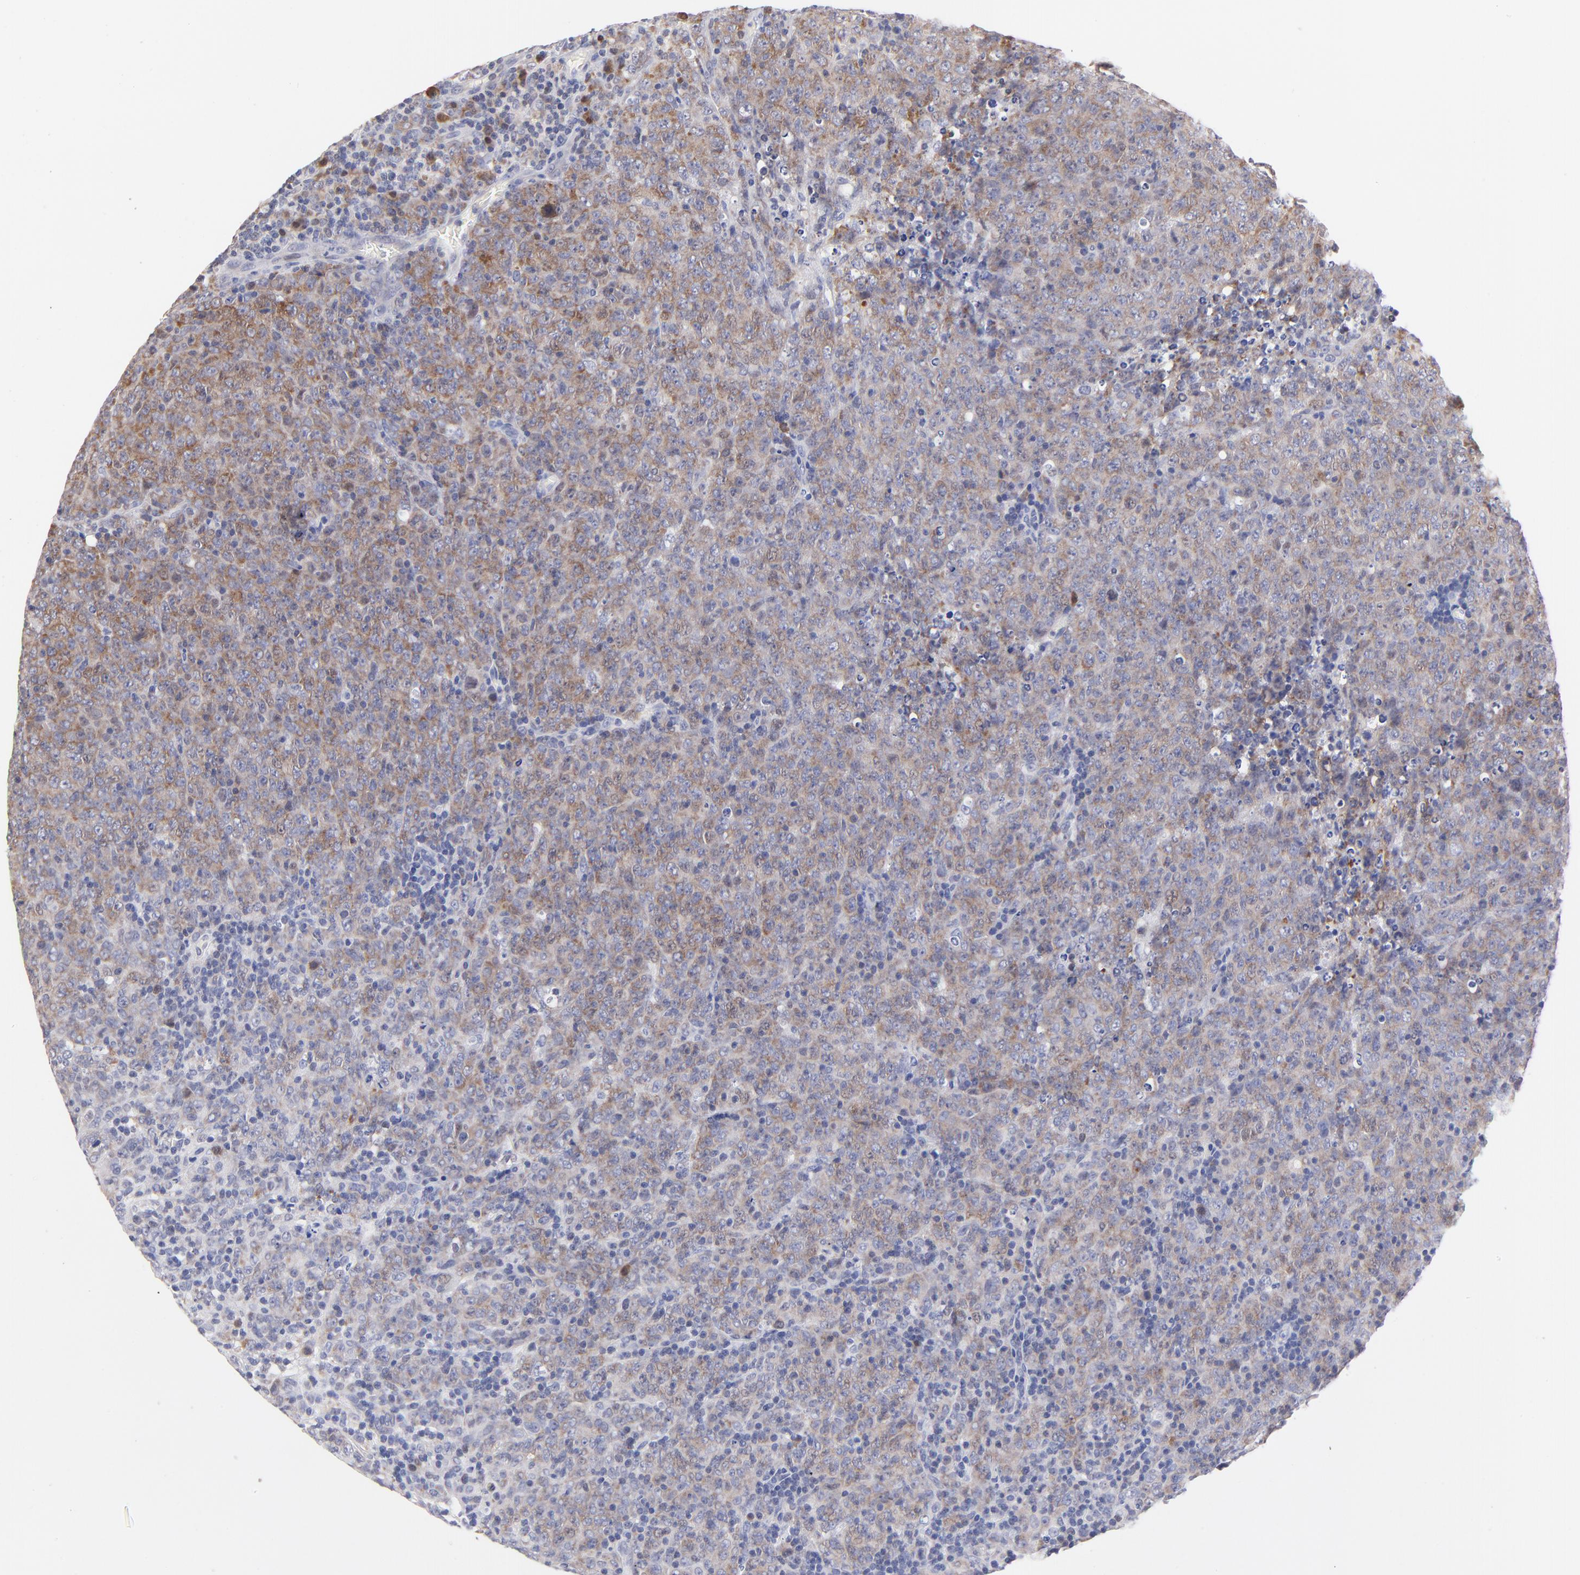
{"staining": {"intensity": "moderate", "quantity": ">75%", "location": "cytoplasmic/membranous"}, "tissue": "lymphoma", "cell_type": "Tumor cells", "image_type": "cancer", "snomed": [{"axis": "morphology", "description": "Malignant lymphoma, non-Hodgkin's type, High grade"}, {"axis": "topography", "description": "Tonsil"}], "caption": "Brown immunohistochemical staining in lymphoma exhibits moderate cytoplasmic/membranous staining in approximately >75% of tumor cells.", "gene": "ZNF155", "patient": {"sex": "female", "age": 36}}